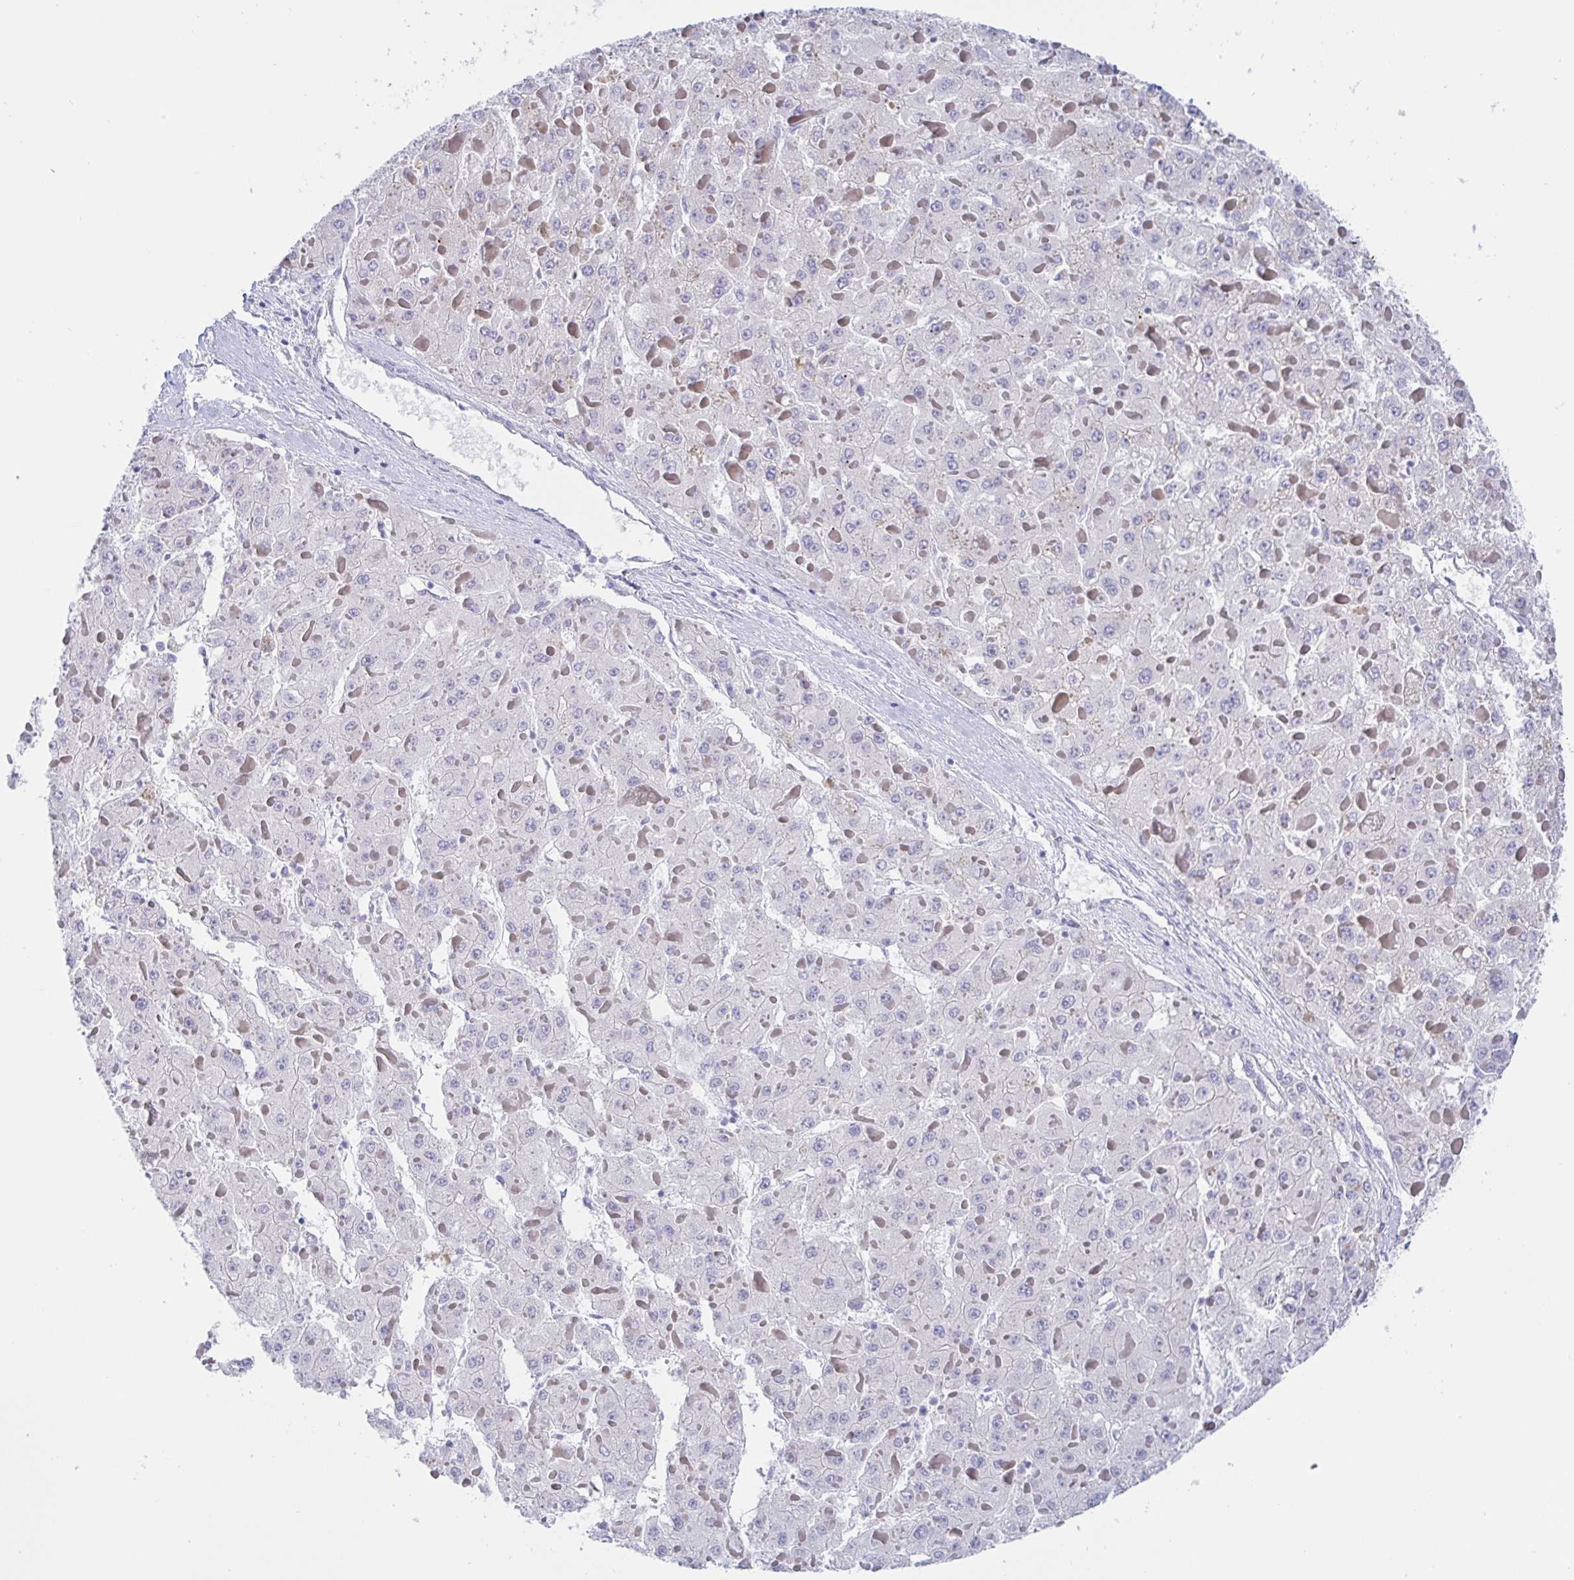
{"staining": {"intensity": "negative", "quantity": "none", "location": "none"}, "tissue": "liver cancer", "cell_type": "Tumor cells", "image_type": "cancer", "snomed": [{"axis": "morphology", "description": "Carcinoma, Hepatocellular, NOS"}, {"axis": "topography", "description": "Liver"}], "caption": "This is an immunohistochemistry photomicrograph of liver hepatocellular carcinoma. There is no expression in tumor cells.", "gene": "SIAH3", "patient": {"sex": "female", "age": 73}}